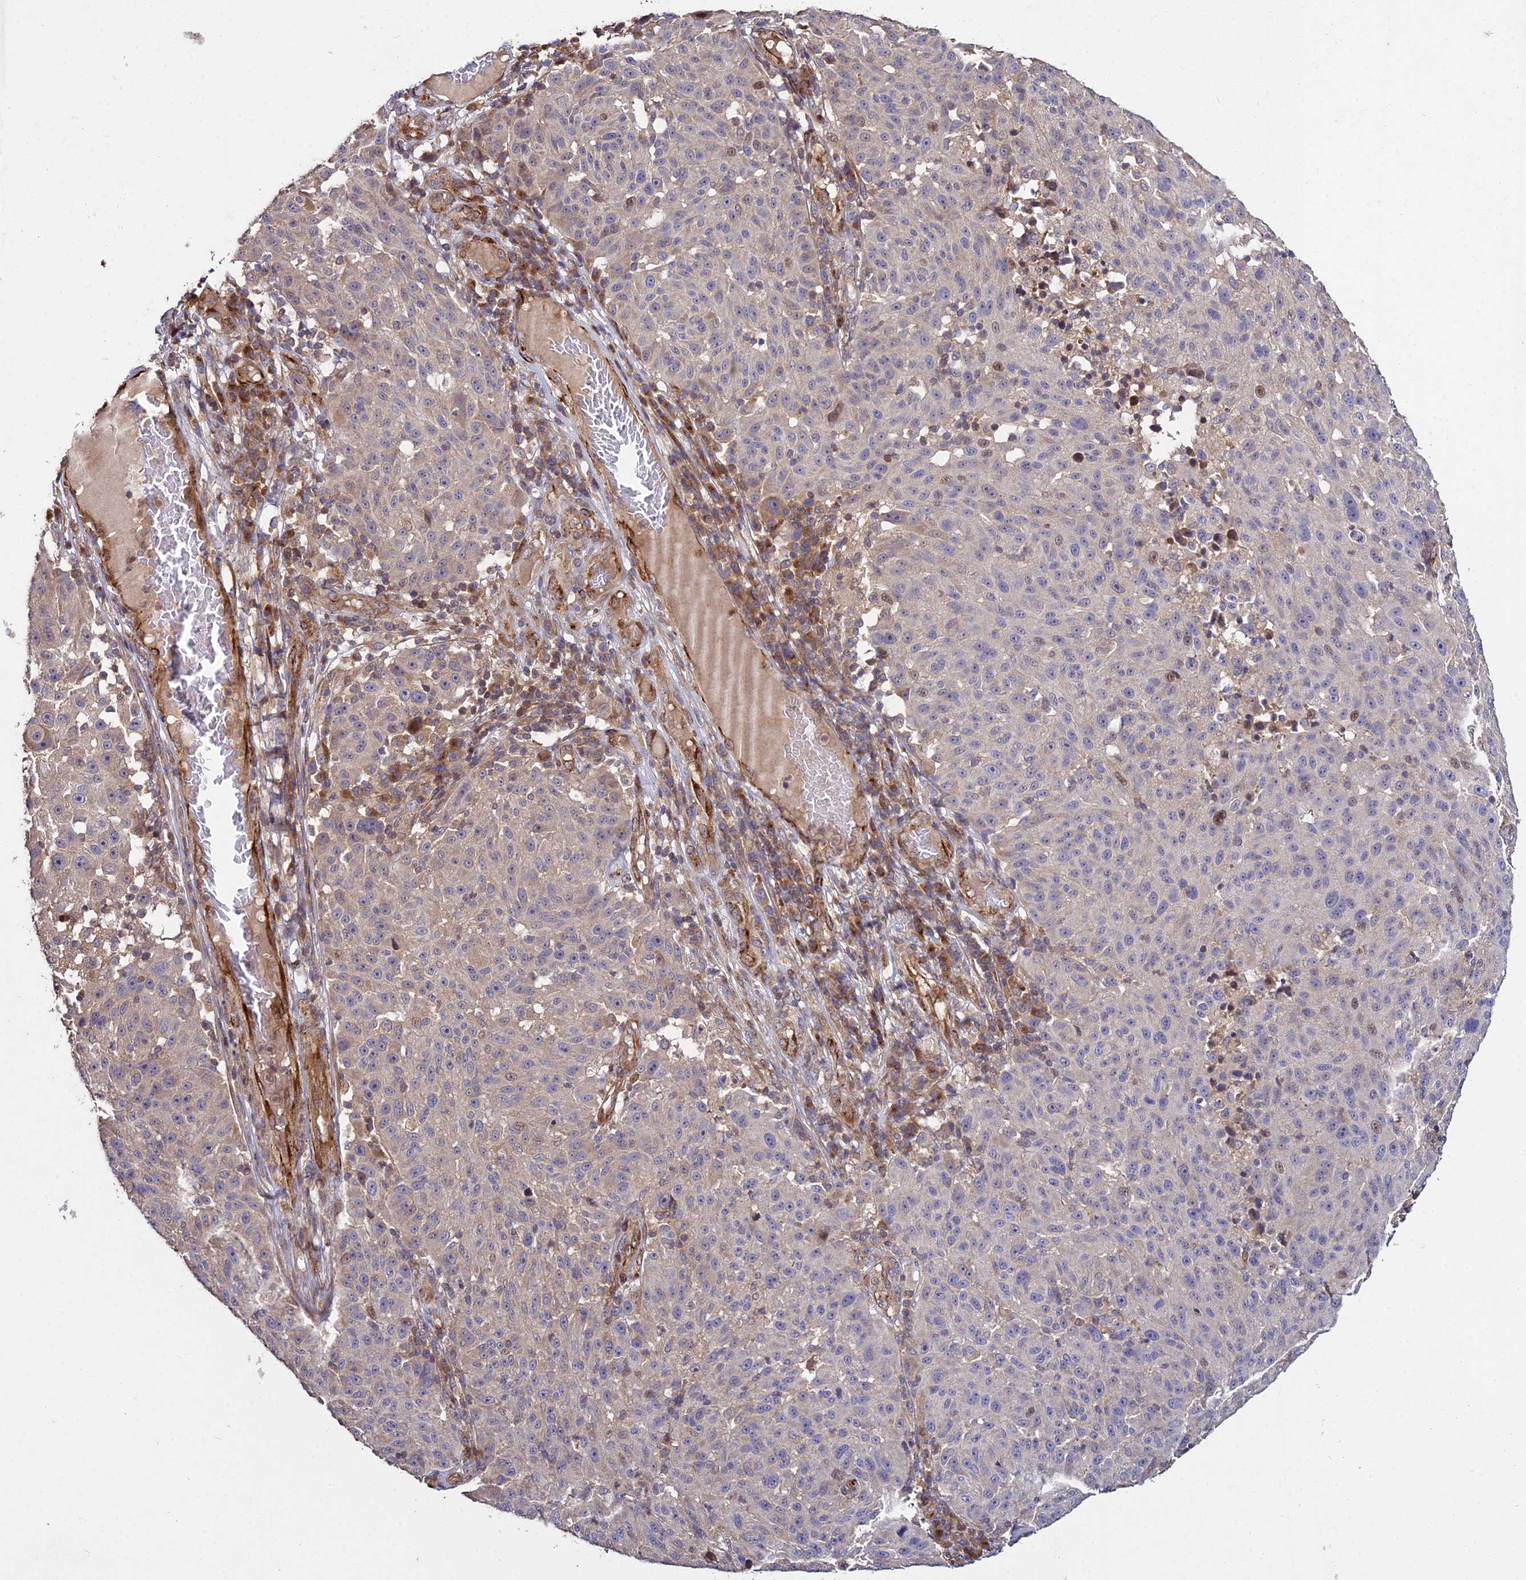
{"staining": {"intensity": "weak", "quantity": "<25%", "location": "cytoplasmic/membranous"}, "tissue": "melanoma", "cell_type": "Tumor cells", "image_type": "cancer", "snomed": [{"axis": "morphology", "description": "Malignant melanoma, NOS"}, {"axis": "topography", "description": "Skin"}], "caption": "DAB (3,3'-diaminobenzidine) immunohistochemical staining of melanoma shows no significant positivity in tumor cells.", "gene": "GRTP1", "patient": {"sex": "male", "age": 53}}